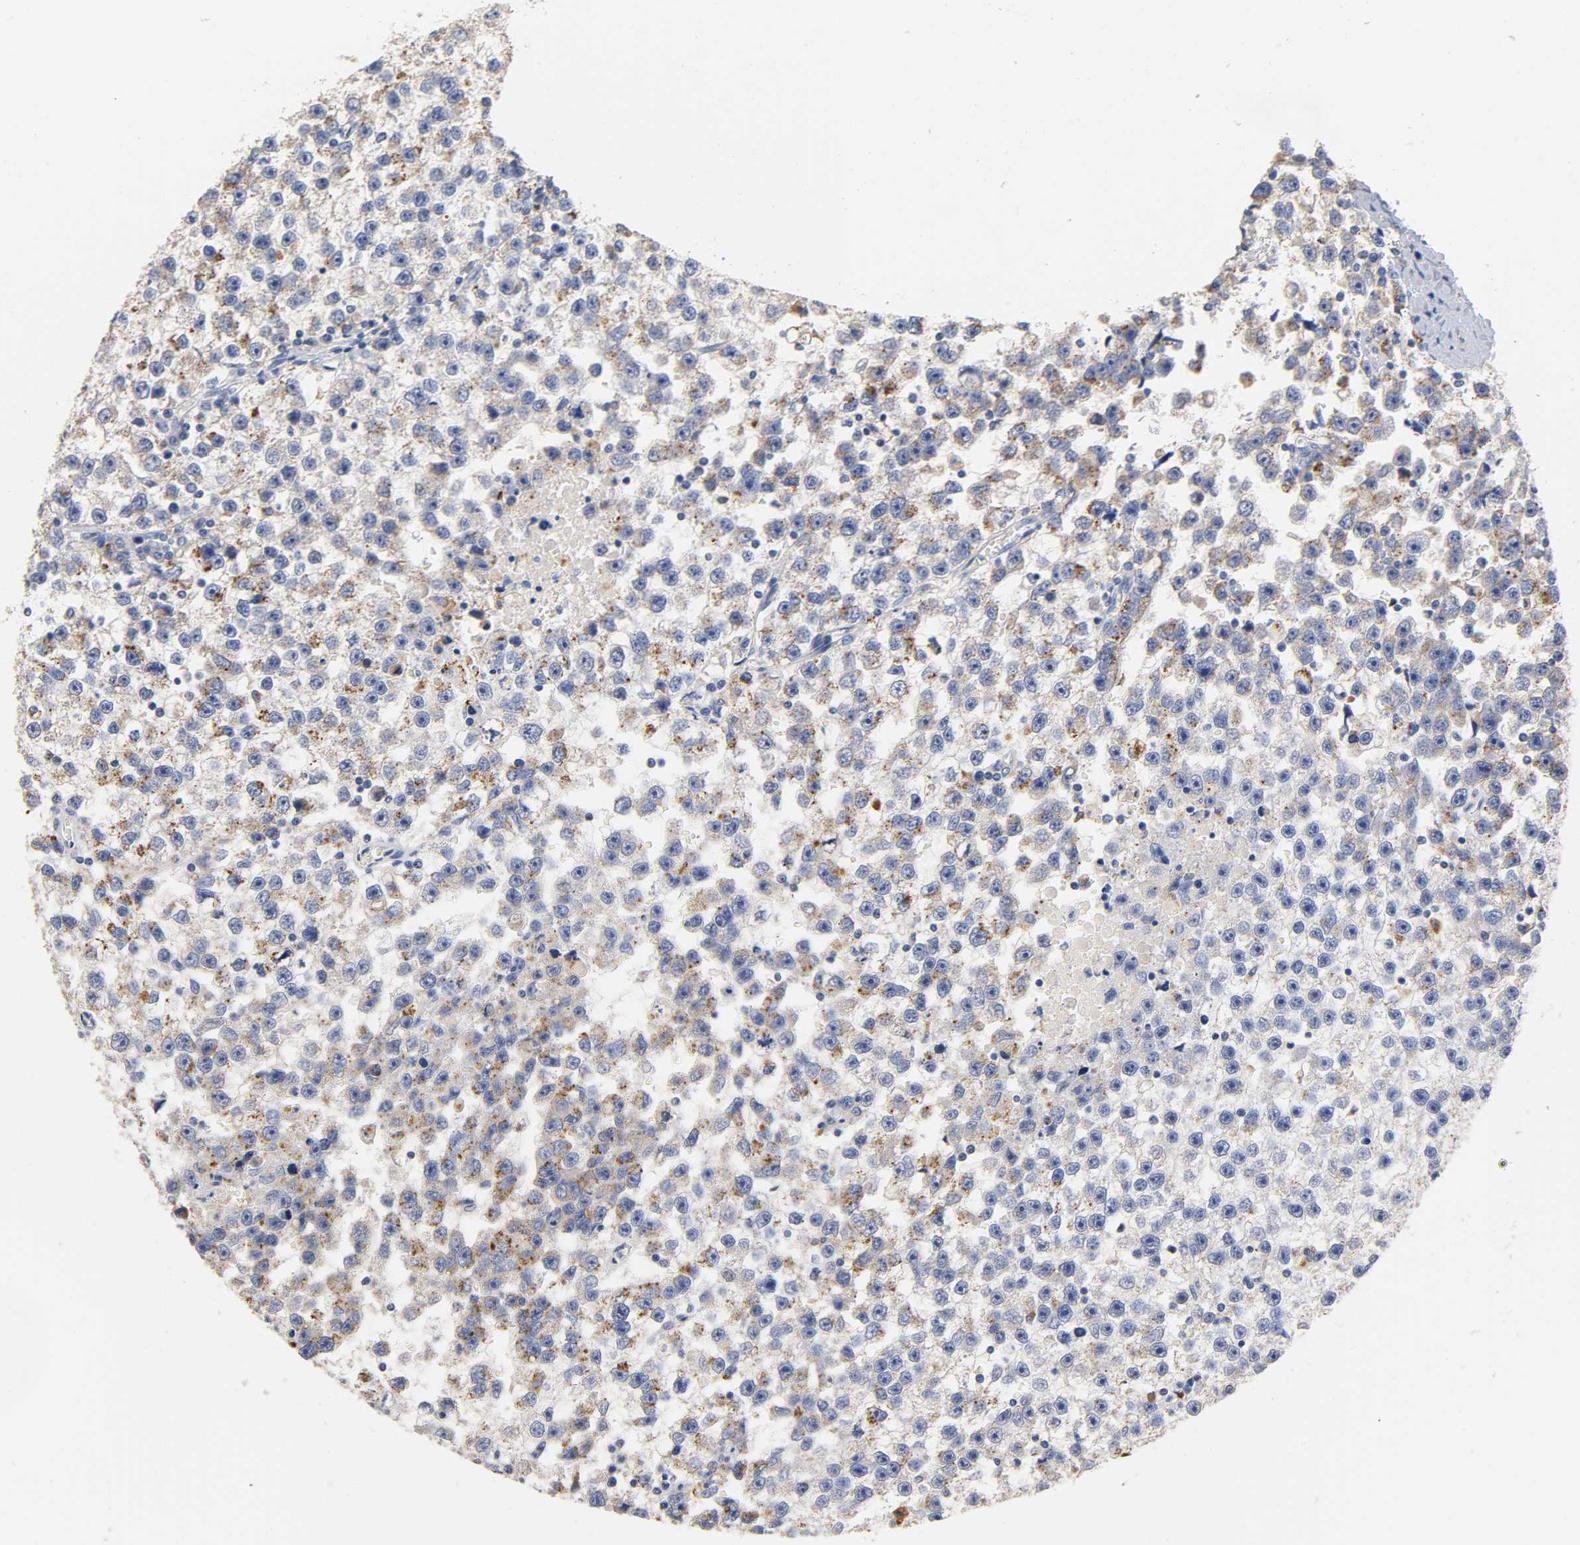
{"staining": {"intensity": "moderate", "quantity": "<25%", "location": "cytoplasmic/membranous"}, "tissue": "testis cancer", "cell_type": "Tumor cells", "image_type": "cancer", "snomed": [{"axis": "morphology", "description": "Seminoma, NOS"}, {"axis": "topography", "description": "Testis"}], "caption": "Moderate cytoplasmic/membranous positivity for a protein is appreciated in approximately <25% of tumor cells of testis cancer (seminoma) using immunohistochemistry.", "gene": "SEMA5A", "patient": {"sex": "male", "age": 33}}